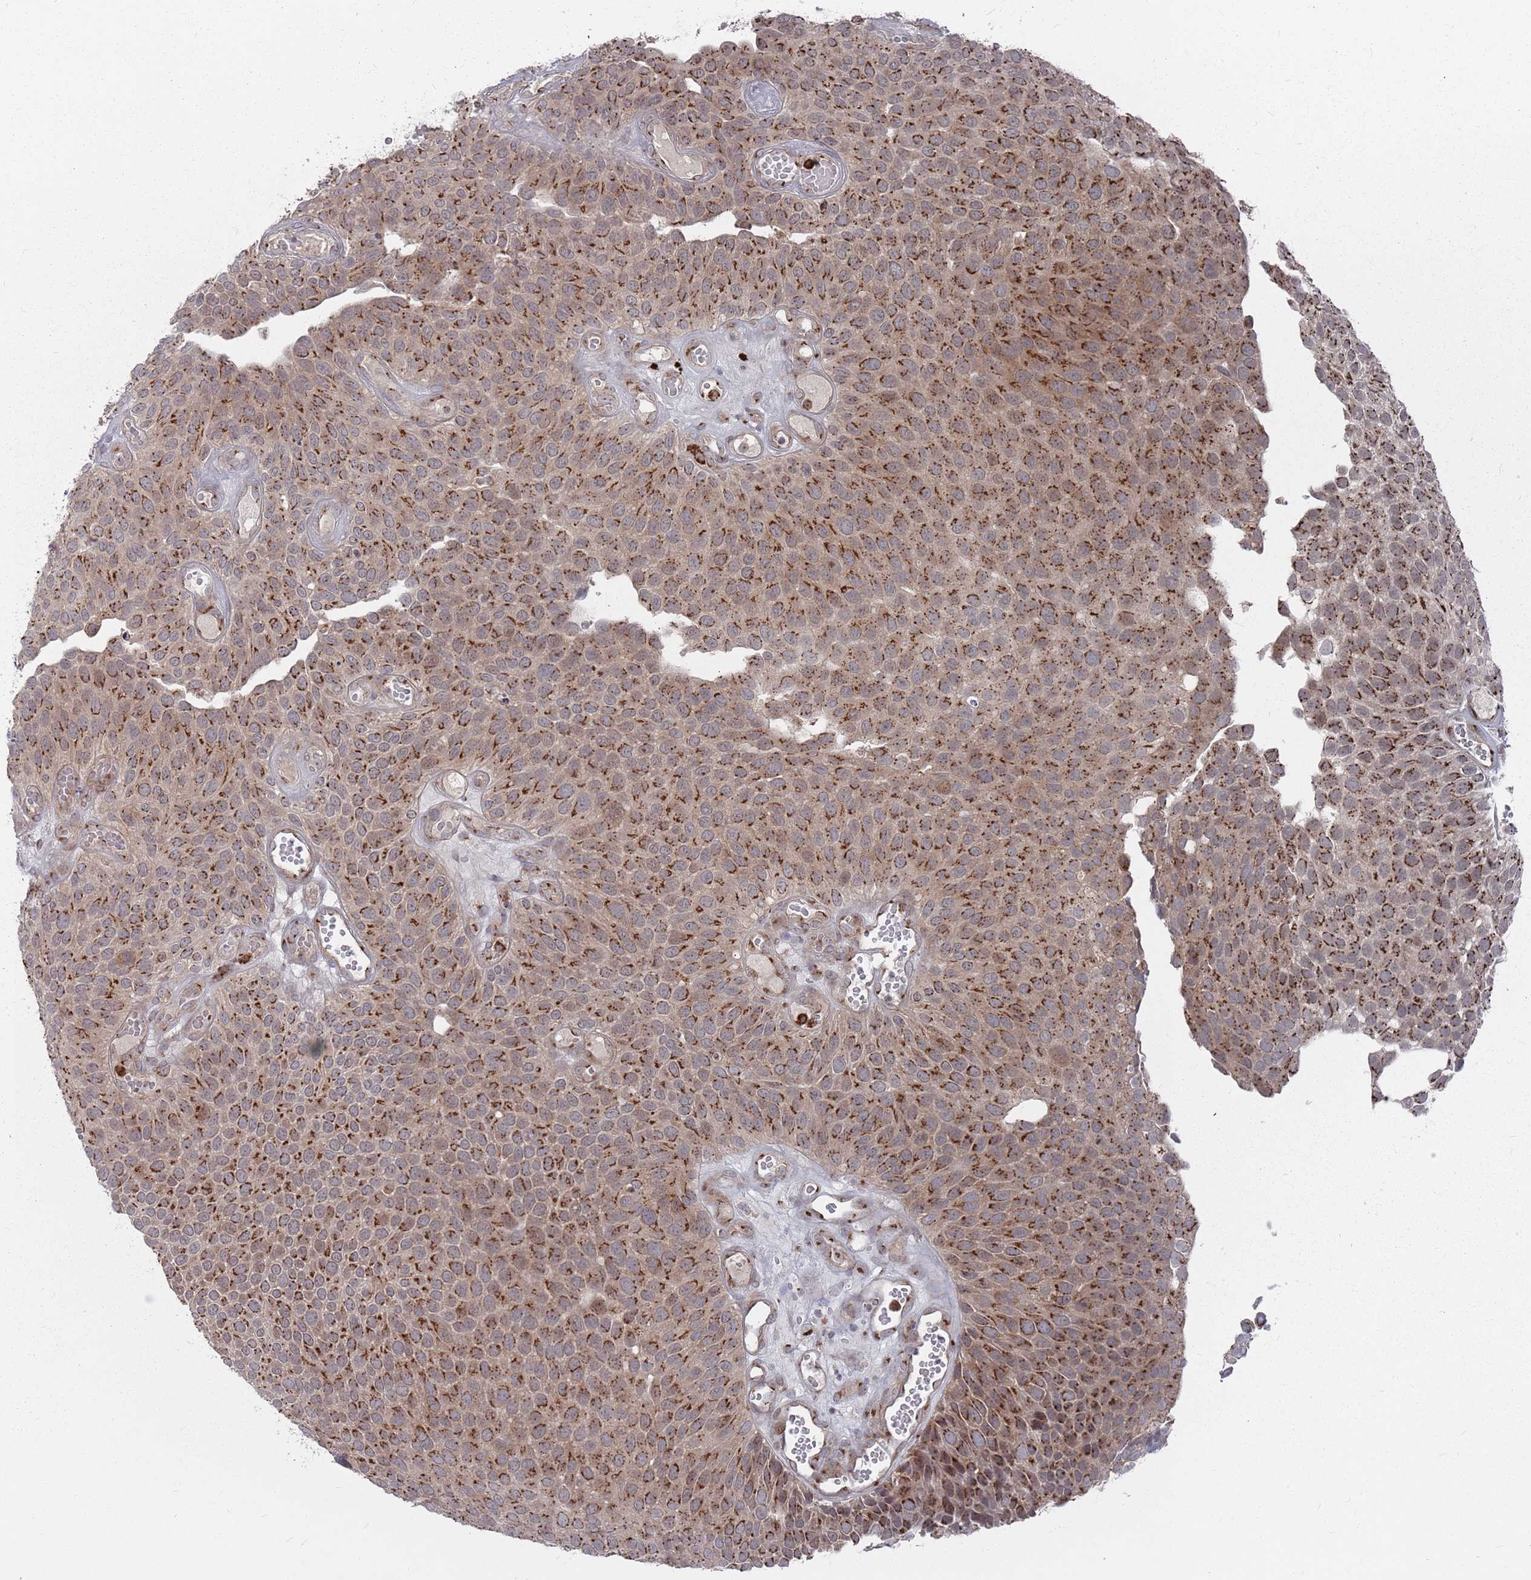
{"staining": {"intensity": "strong", "quantity": ">75%", "location": "cytoplasmic/membranous"}, "tissue": "urothelial cancer", "cell_type": "Tumor cells", "image_type": "cancer", "snomed": [{"axis": "morphology", "description": "Urothelial carcinoma, Low grade"}, {"axis": "topography", "description": "Urinary bladder"}], "caption": "Strong cytoplasmic/membranous protein positivity is present in about >75% of tumor cells in urothelial cancer.", "gene": "FMO4", "patient": {"sex": "male", "age": 89}}